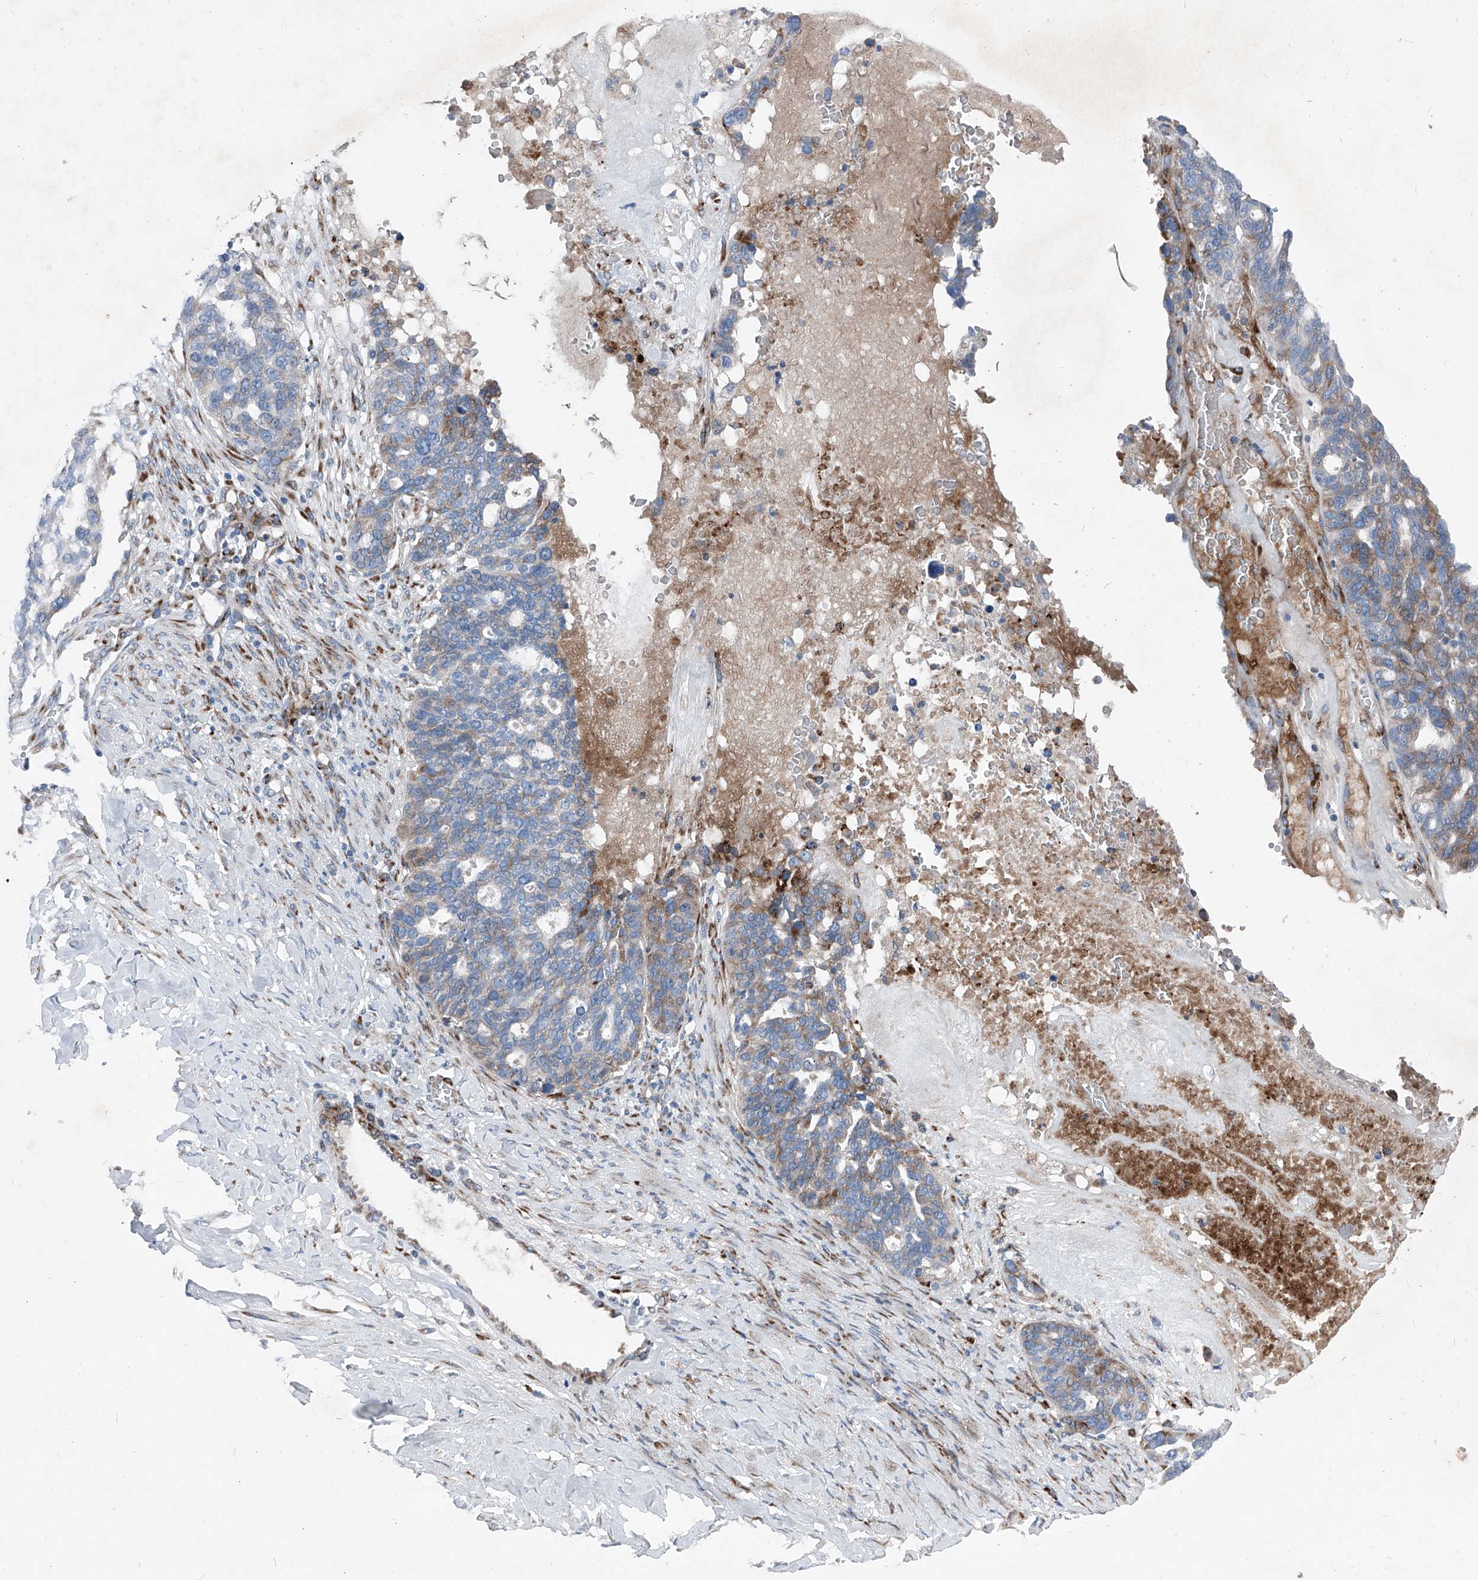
{"staining": {"intensity": "weak", "quantity": "<25%", "location": "cytoplasmic/membranous"}, "tissue": "ovarian cancer", "cell_type": "Tumor cells", "image_type": "cancer", "snomed": [{"axis": "morphology", "description": "Cystadenocarcinoma, serous, NOS"}, {"axis": "topography", "description": "Ovary"}], "caption": "A micrograph of human serous cystadenocarcinoma (ovarian) is negative for staining in tumor cells.", "gene": "IFI27", "patient": {"sex": "female", "age": 59}}